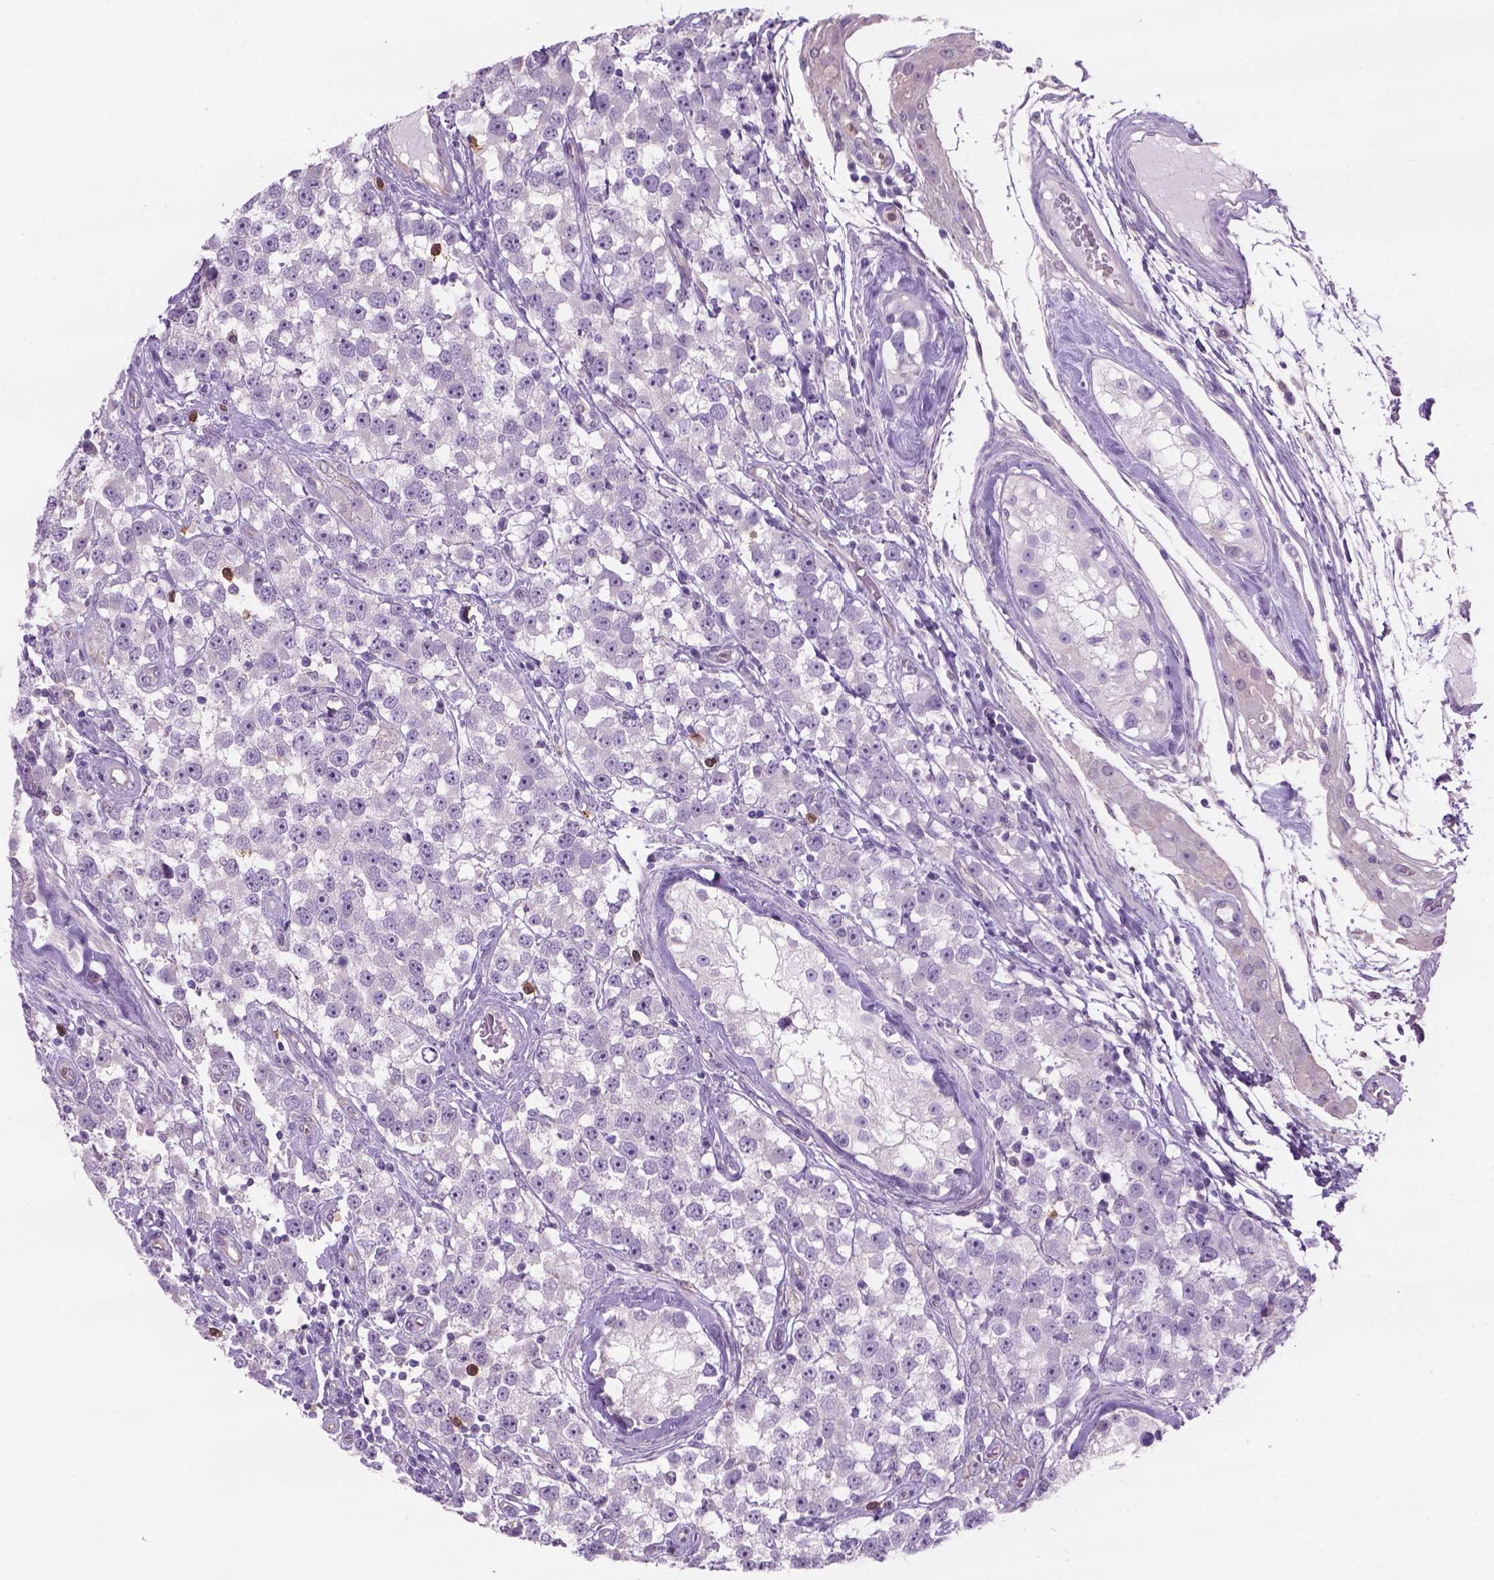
{"staining": {"intensity": "negative", "quantity": "none", "location": "none"}, "tissue": "testis cancer", "cell_type": "Tumor cells", "image_type": "cancer", "snomed": [{"axis": "morphology", "description": "Seminoma, NOS"}, {"axis": "topography", "description": "Testis"}], "caption": "Micrograph shows no protein positivity in tumor cells of testis cancer (seminoma) tissue.", "gene": "CD84", "patient": {"sex": "male", "age": 34}}